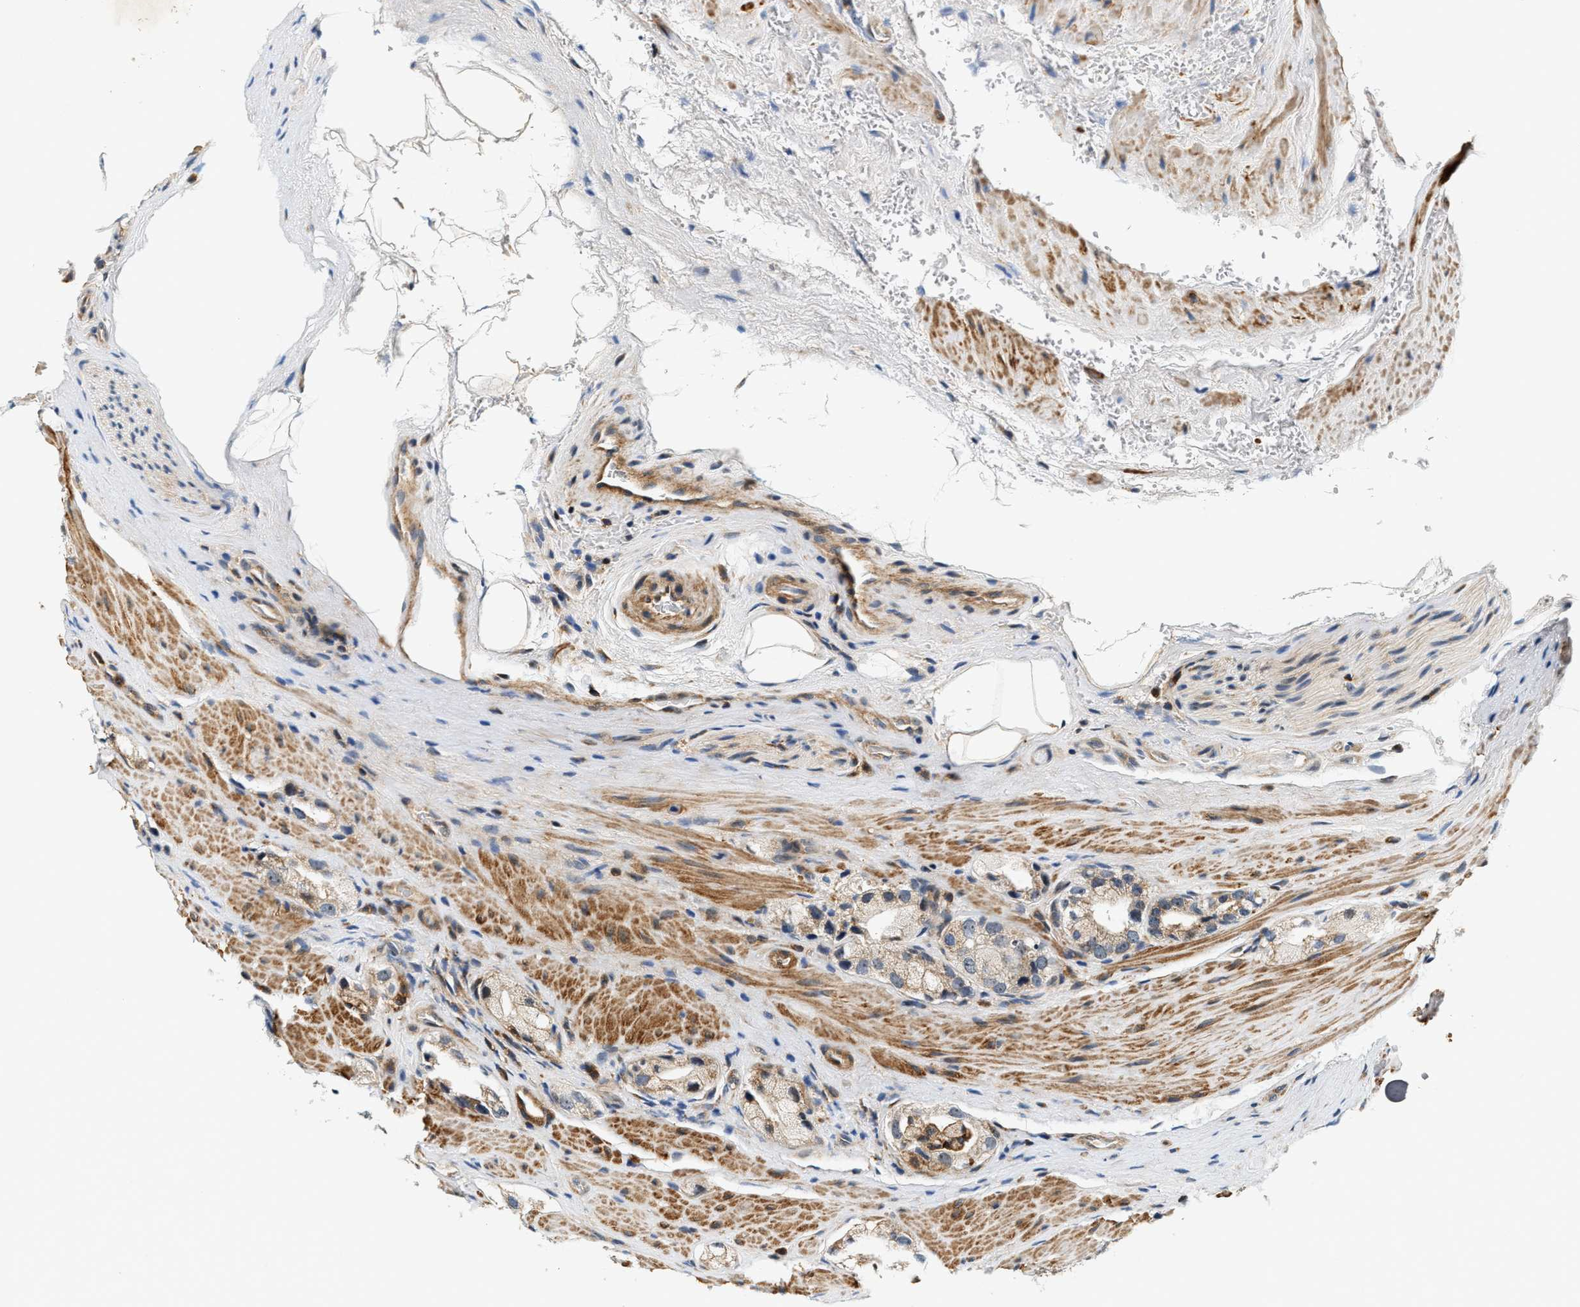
{"staining": {"intensity": "weak", "quantity": ">75%", "location": "cytoplasmic/membranous"}, "tissue": "prostate cancer", "cell_type": "Tumor cells", "image_type": "cancer", "snomed": [{"axis": "morphology", "description": "Adenocarcinoma, High grade"}, {"axis": "topography", "description": "Prostate"}], "caption": "Prostate high-grade adenocarcinoma stained for a protein (brown) shows weak cytoplasmic/membranous positive positivity in about >75% of tumor cells.", "gene": "SAMD9", "patient": {"sex": "male", "age": 63}}